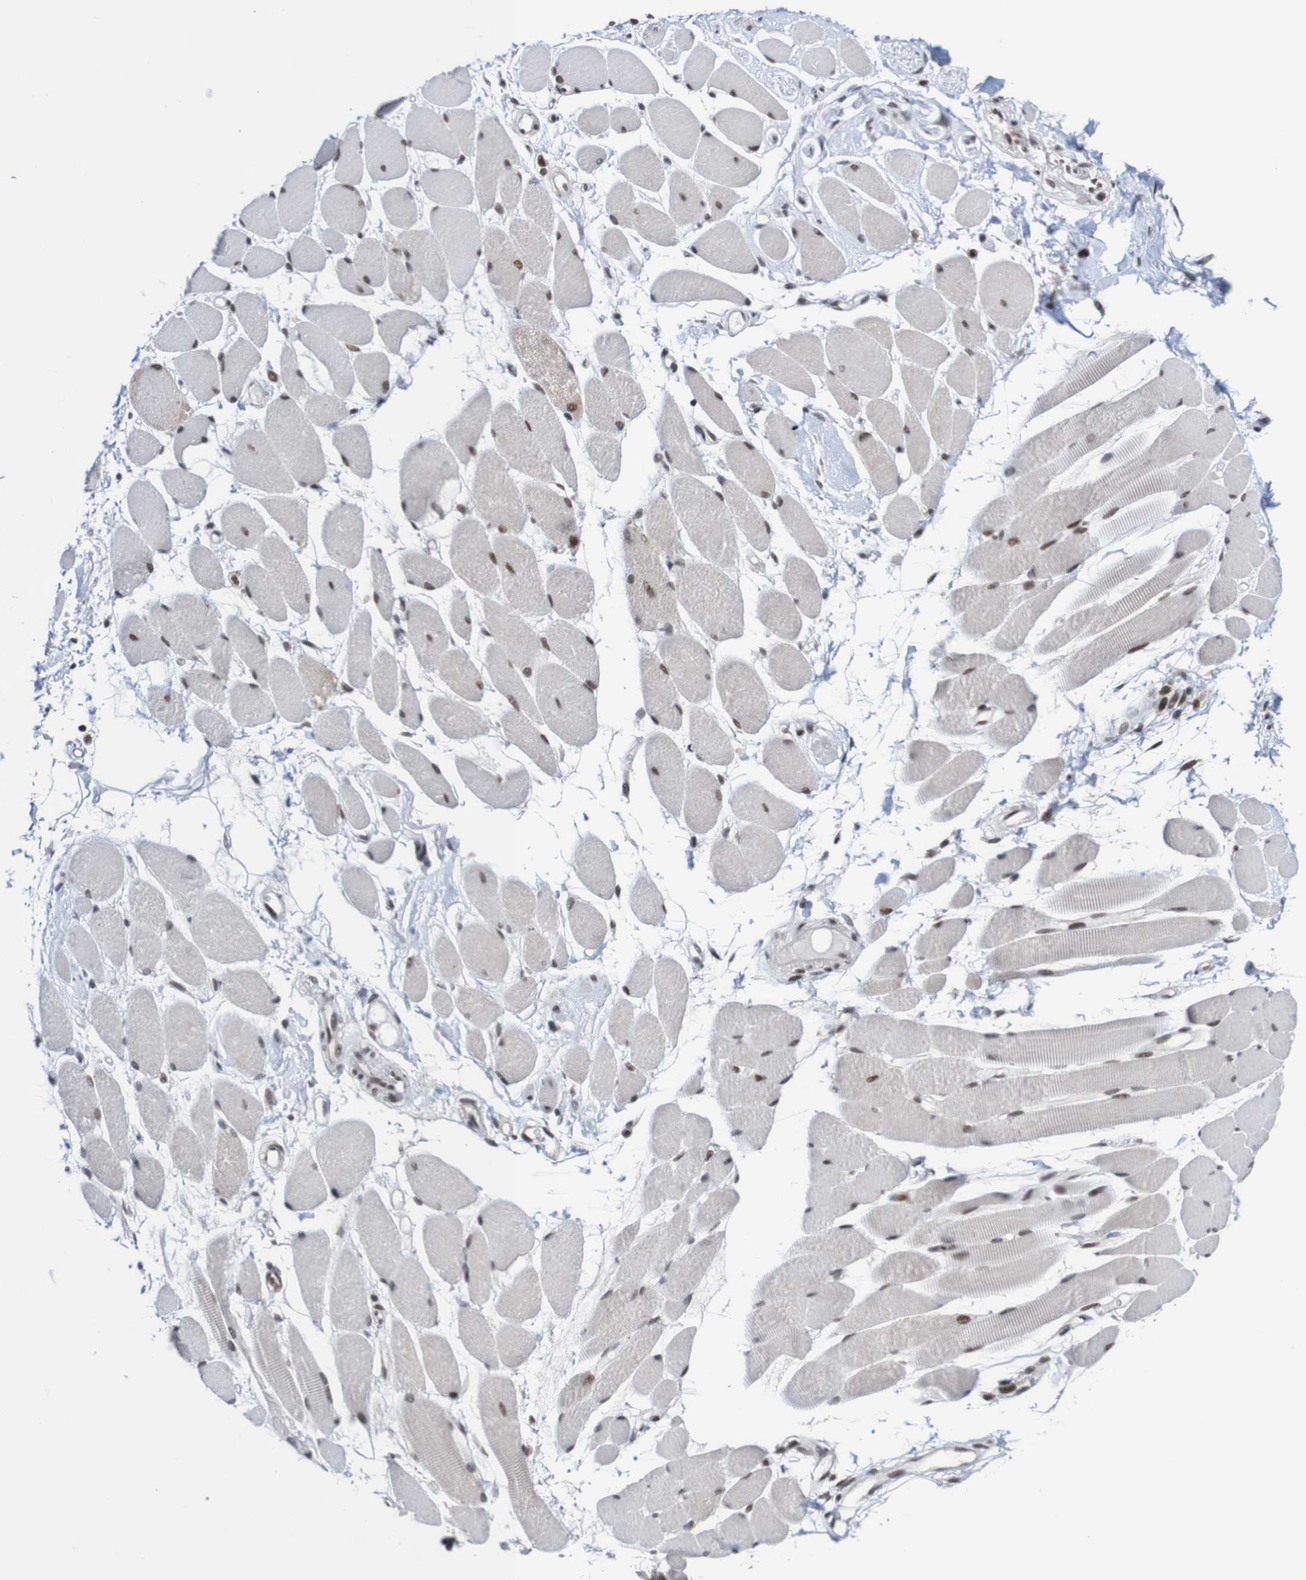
{"staining": {"intensity": "moderate", "quantity": ">75%", "location": "nuclear"}, "tissue": "skeletal muscle", "cell_type": "Myocytes", "image_type": "normal", "snomed": [{"axis": "morphology", "description": "Normal tissue, NOS"}, {"axis": "topography", "description": "Skeletal muscle"}, {"axis": "topography", "description": "Peripheral nerve tissue"}], "caption": "The histopathology image shows immunohistochemical staining of unremarkable skeletal muscle. There is moderate nuclear expression is present in approximately >75% of myocytes.", "gene": "CDC5L", "patient": {"sex": "female", "age": 84}}